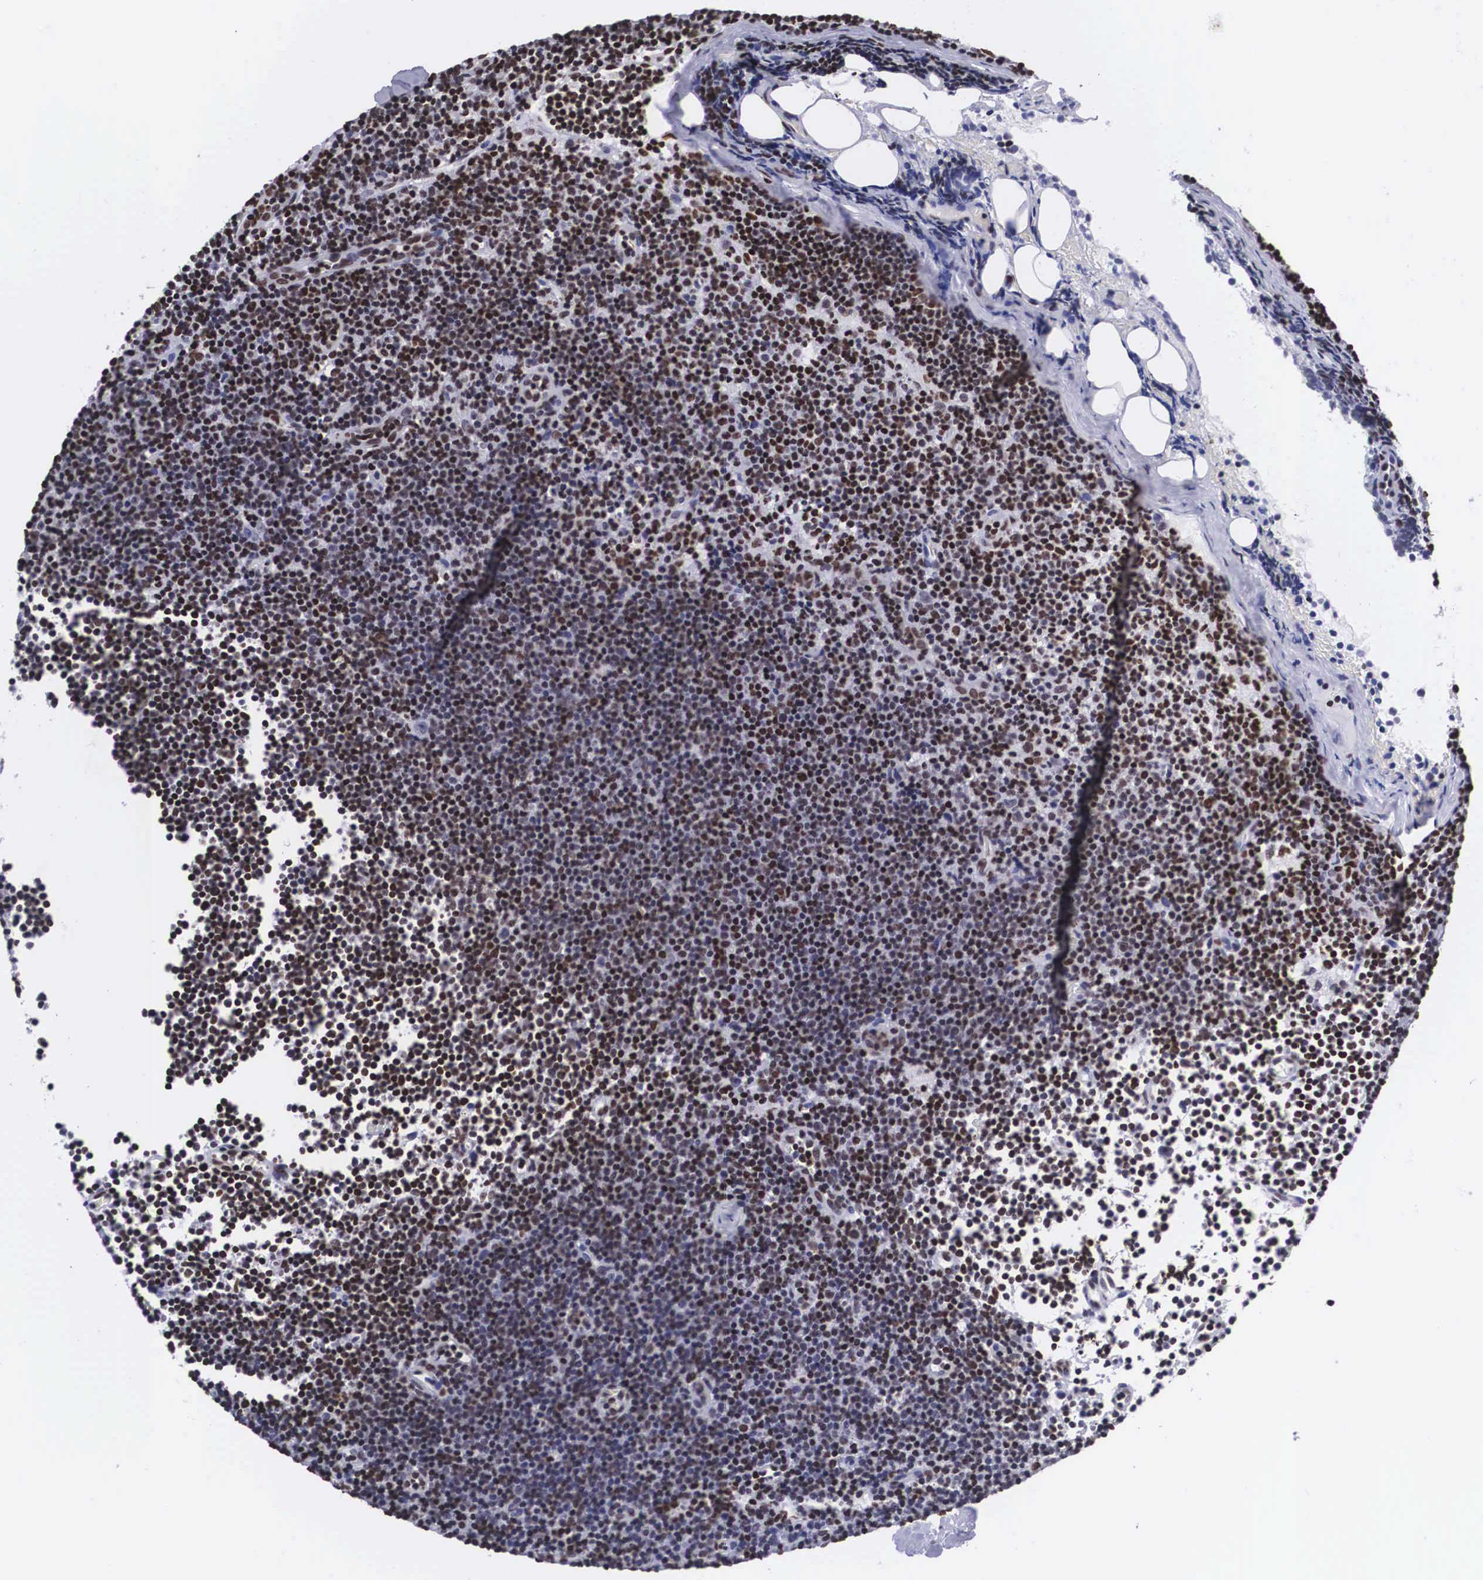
{"staining": {"intensity": "moderate", "quantity": ">75%", "location": "nuclear"}, "tissue": "lymphoma", "cell_type": "Tumor cells", "image_type": "cancer", "snomed": [{"axis": "morphology", "description": "Malignant lymphoma, non-Hodgkin's type, Low grade"}, {"axis": "topography", "description": "Lymph node"}], "caption": "Protein staining of lymphoma tissue displays moderate nuclear expression in approximately >75% of tumor cells.", "gene": "MECP2", "patient": {"sex": "male", "age": 57}}